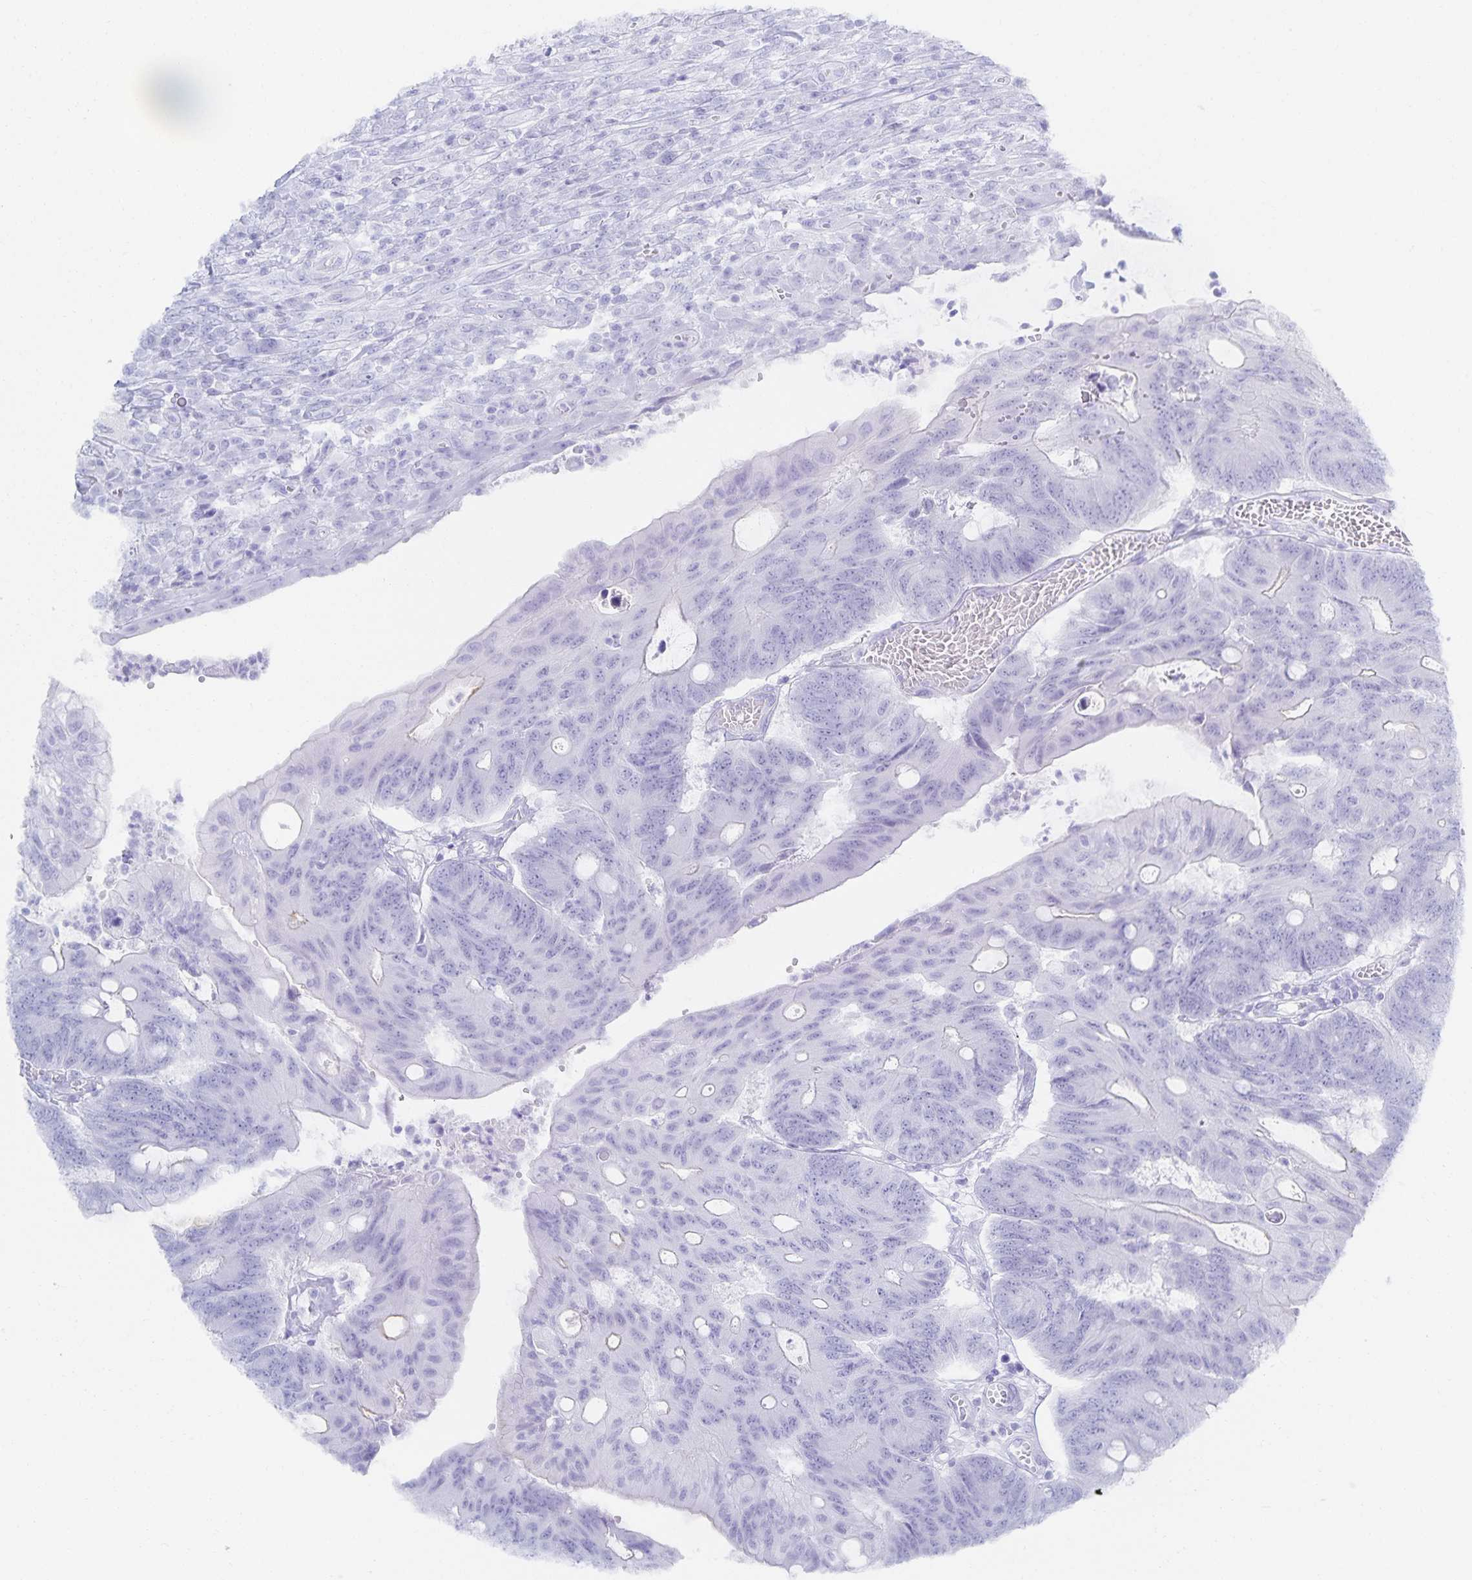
{"staining": {"intensity": "negative", "quantity": "none", "location": "none"}, "tissue": "colorectal cancer", "cell_type": "Tumor cells", "image_type": "cancer", "snomed": [{"axis": "morphology", "description": "Adenocarcinoma, NOS"}, {"axis": "topography", "description": "Colon"}], "caption": "There is no significant positivity in tumor cells of adenocarcinoma (colorectal). The staining is performed using DAB (3,3'-diaminobenzidine) brown chromogen with nuclei counter-stained in using hematoxylin.", "gene": "SNTN", "patient": {"sex": "male", "age": 65}}